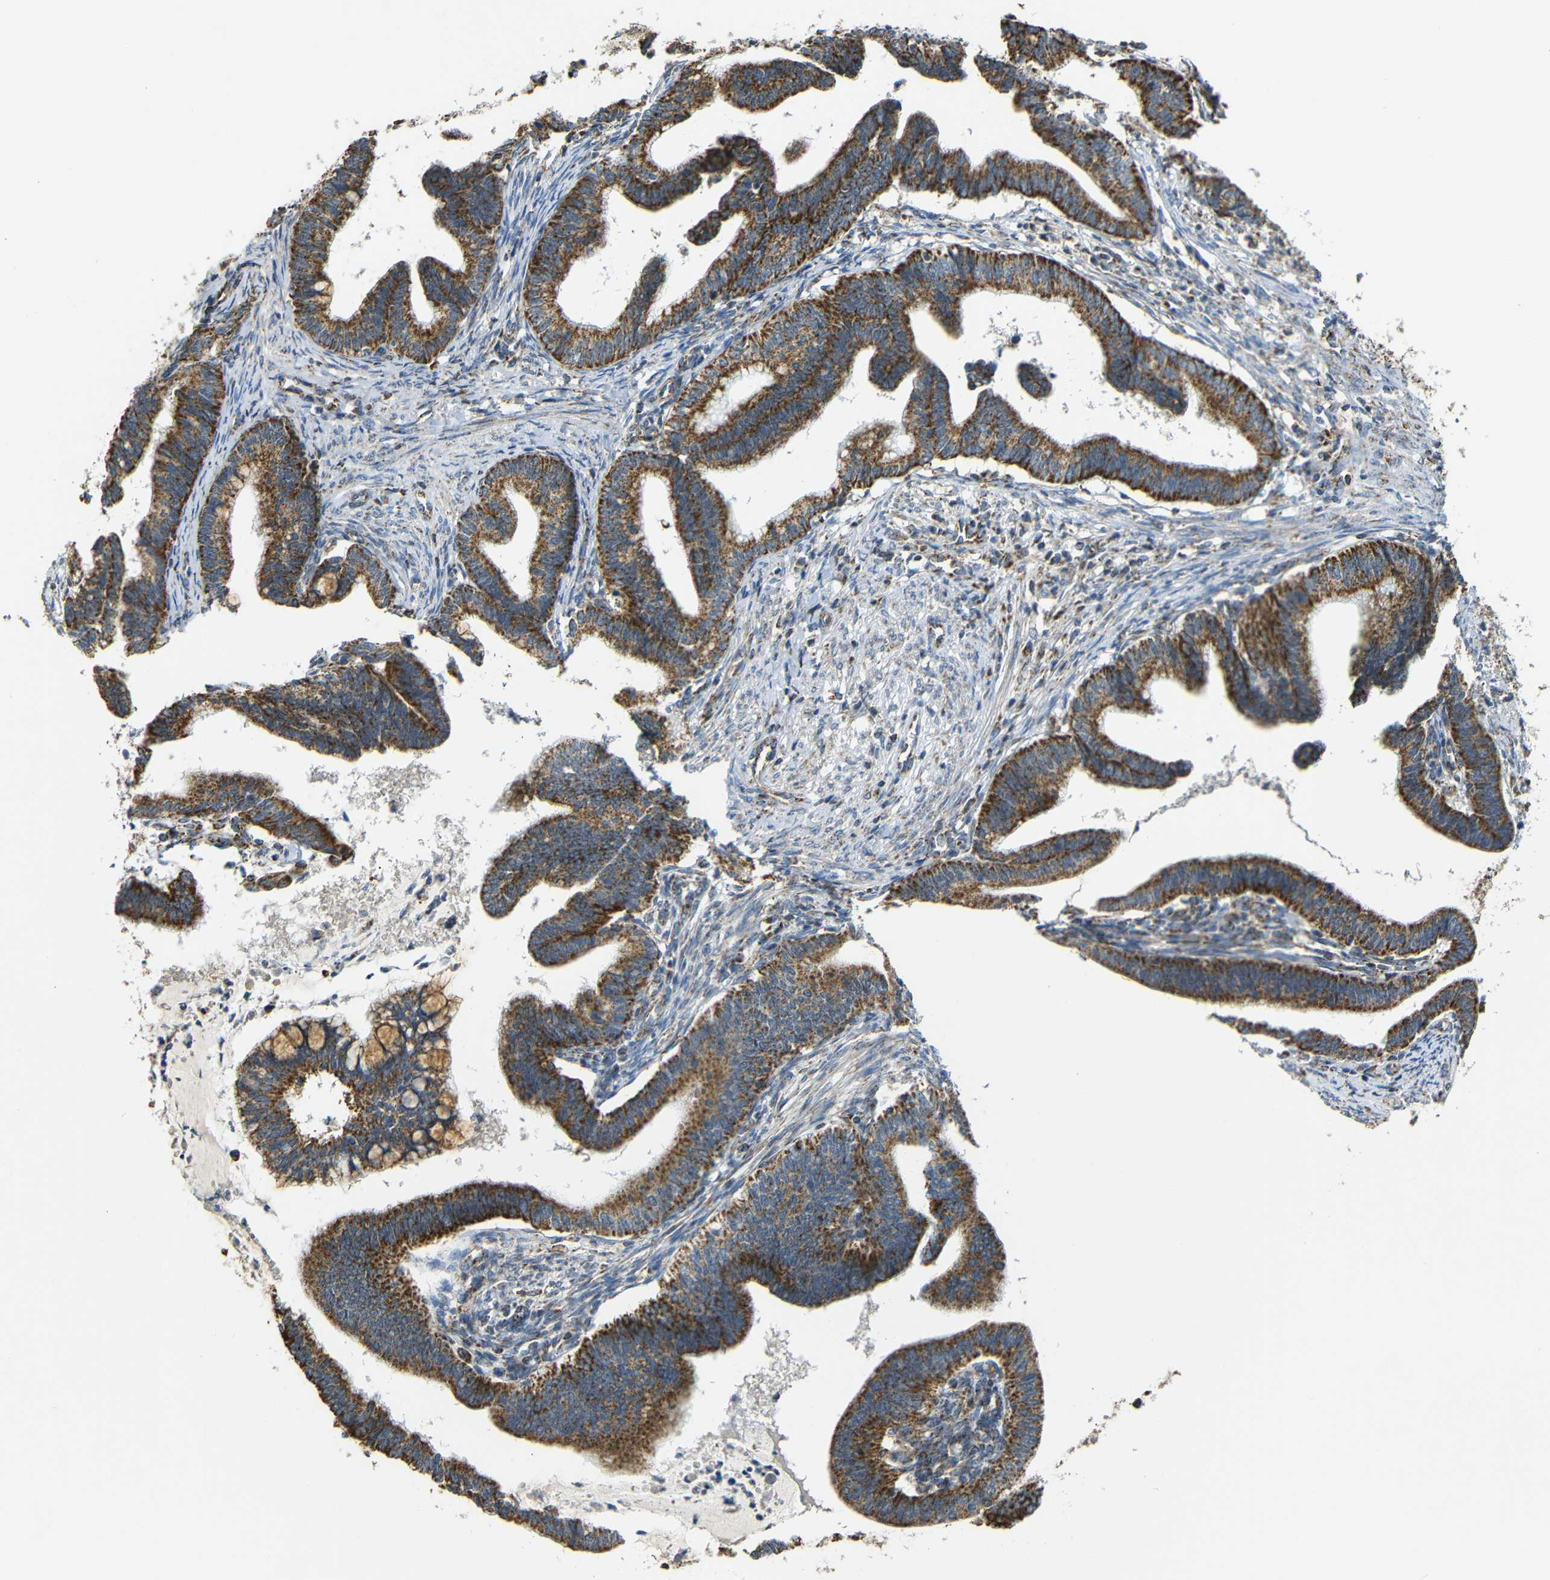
{"staining": {"intensity": "strong", "quantity": ">75%", "location": "cytoplasmic/membranous"}, "tissue": "cervical cancer", "cell_type": "Tumor cells", "image_type": "cancer", "snomed": [{"axis": "morphology", "description": "Adenocarcinoma, NOS"}, {"axis": "topography", "description": "Cervix"}], "caption": "Protein analysis of cervical adenocarcinoma tissue shows strong cytoplasmic/membranous positivity in about >75% of tumor cells. The staining is performed using DAB brown chromogen to label protein expression. The nuclei are counter-stained blue using hematoxylin.", "gene": "NR3C2", "patient": {"sex": "female", "age": 36}}